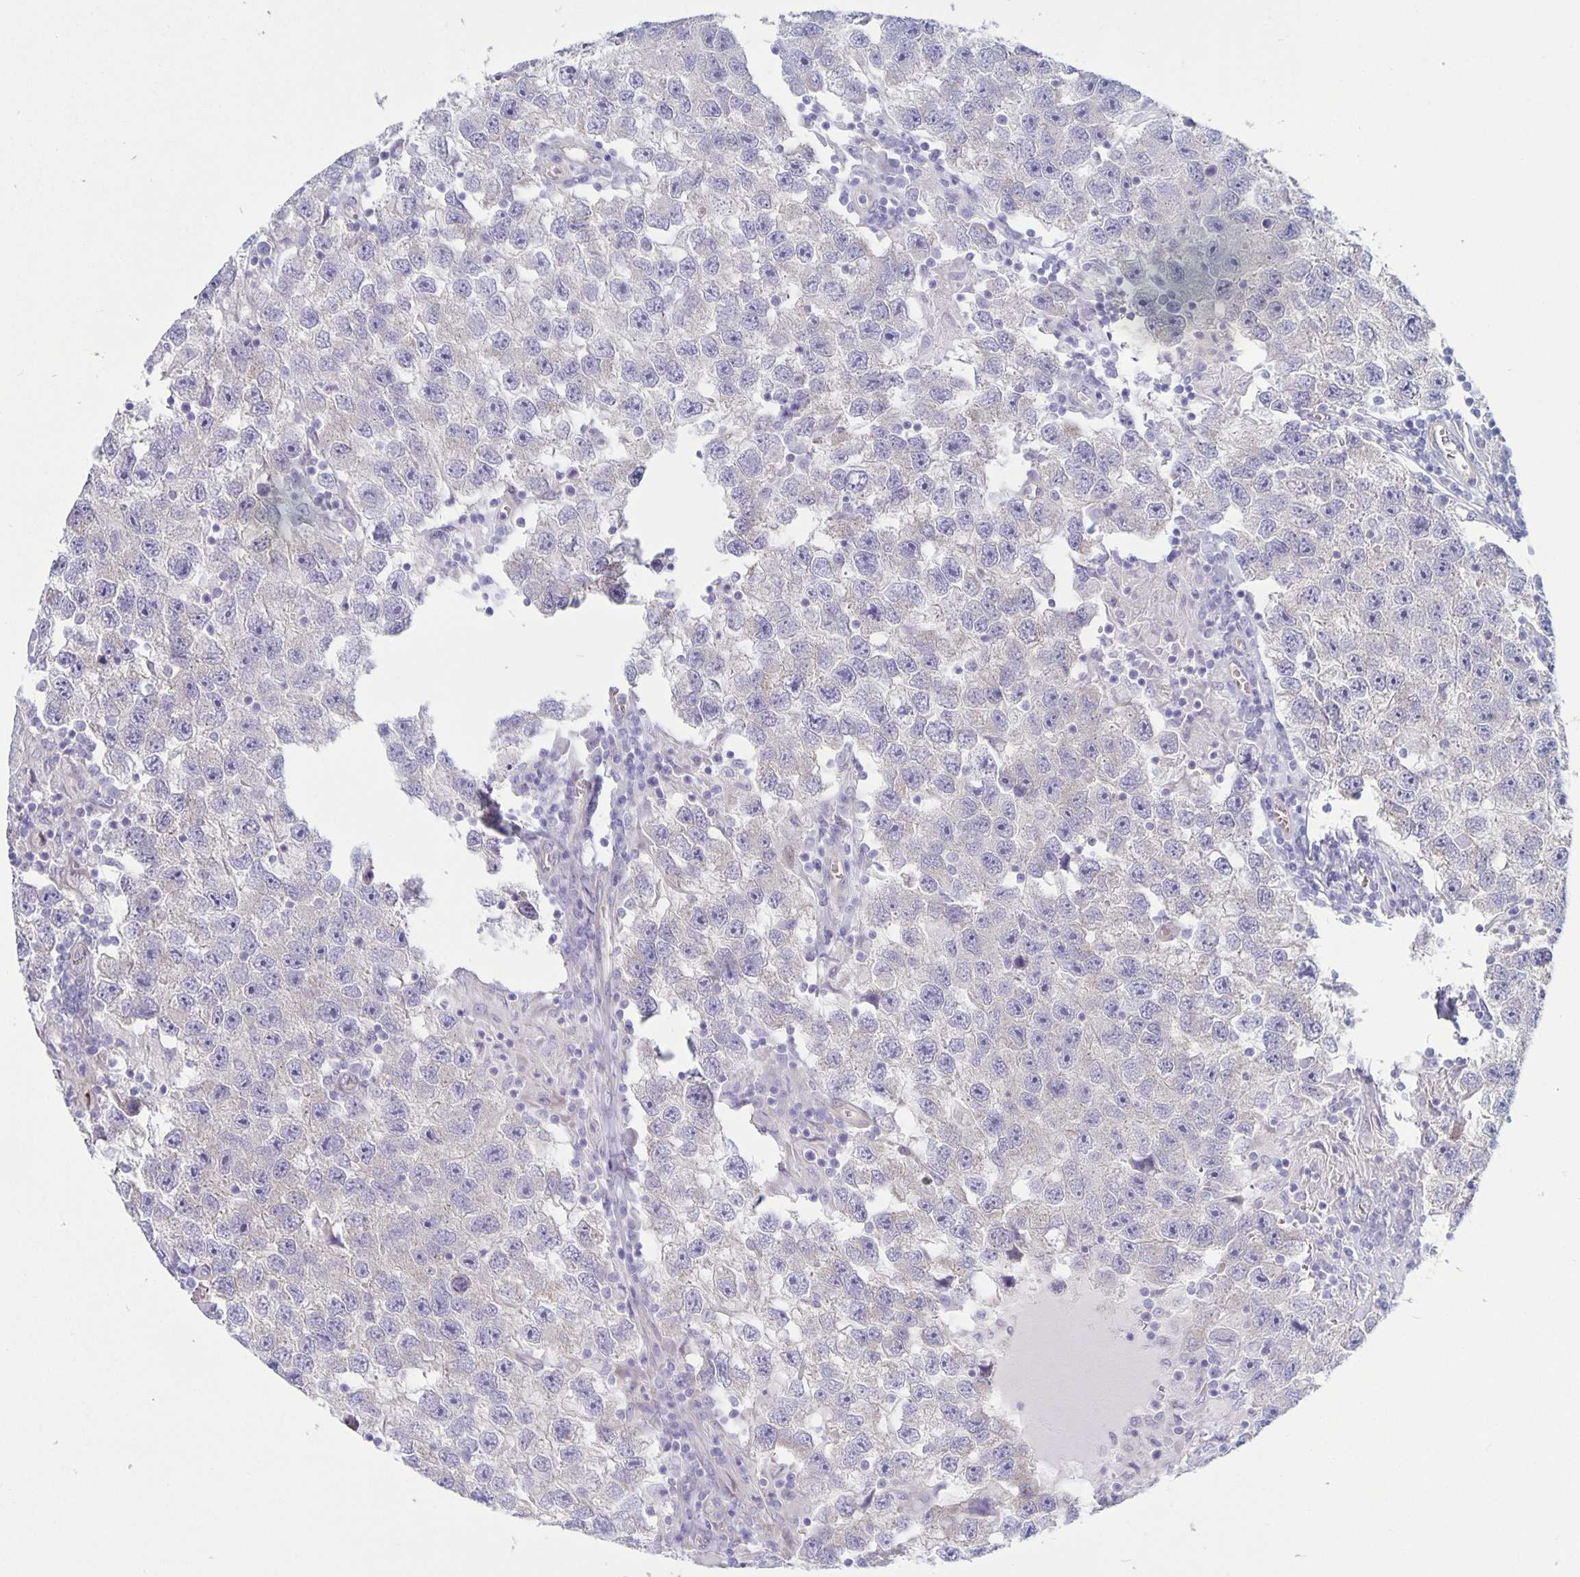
{"staining": {"intensity": "negative", "quantity": "none", "location": "none"}, "tissue": "testis cancer", "cell_type": "Tumor cells", "image_type": "cancer", "snomed": [{"axis": "morphology", "description": "Seminoma, NOS"}, {"axis": "topography", "description": "Testis"}], "caption": "Tumor cells show no significant expression in testis cancer (seminoma). The staining is performed using DAB brown chromogen with nuclei counter-stained in using hematoxylin.", "gene": "PLCB3", "patient": {"sex": "male", "age": 26}}